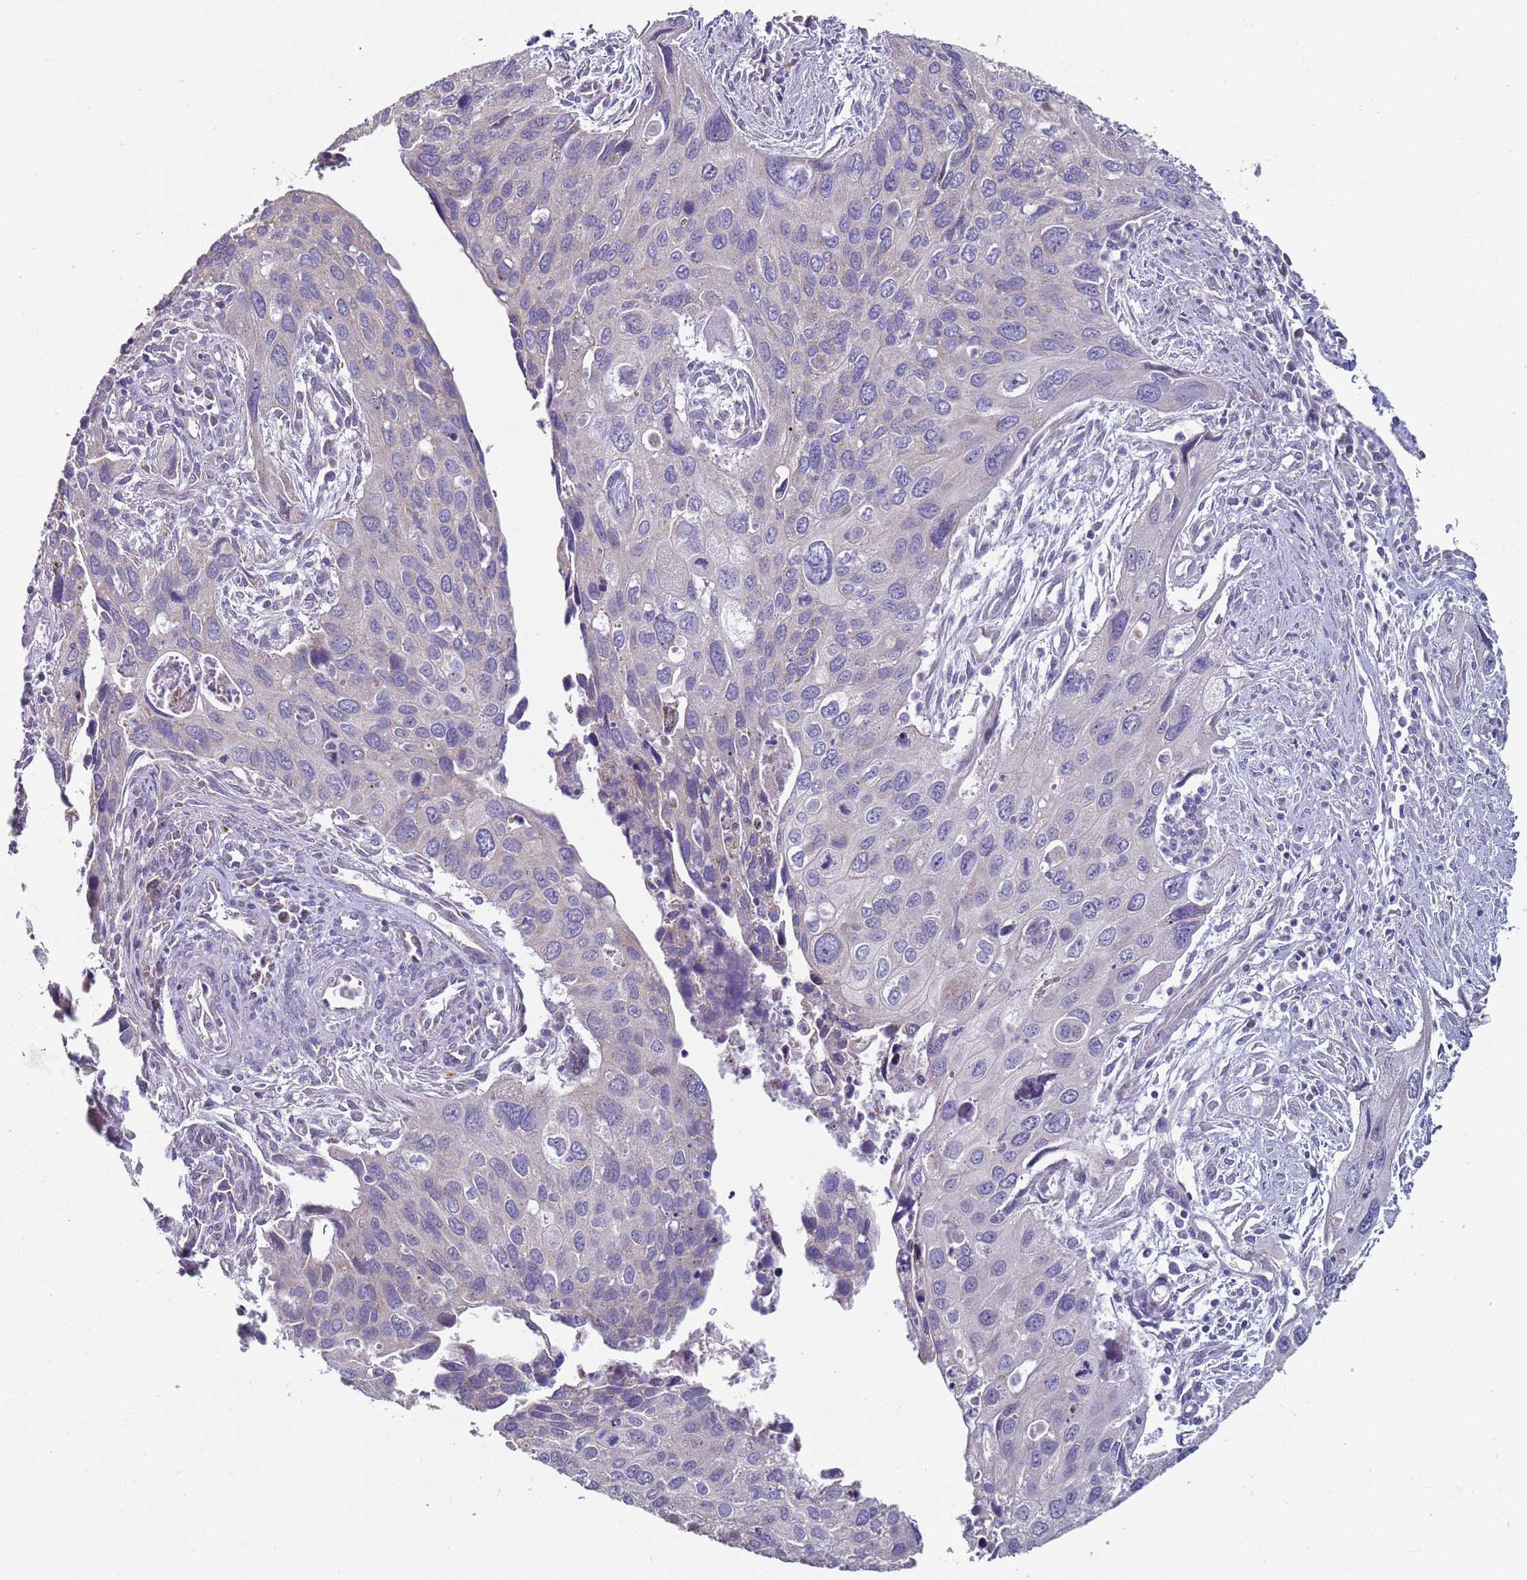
{"staining": {"intensity": "weak", "quantity": "<25%", "location": "cytoplasmic/membranous"}, "tissue": "cervical cancer", "cell_type": "Tumor cells", "image_type": "cancer", "snomed": [{"axis": "morphology", "description": "Squamous cell carcinoma, NOS"}, {"axis": "topography", "description": "Cervix"}], "caption": "High power microscopy histopathology image of an immunohistochemistry (IHC) micrograph of squamous cell carcinoma (cervical), revealing no significant expression in tumor cells.", "gene": "DIP2B", "patient": {"sex": "female", "age": 55}}